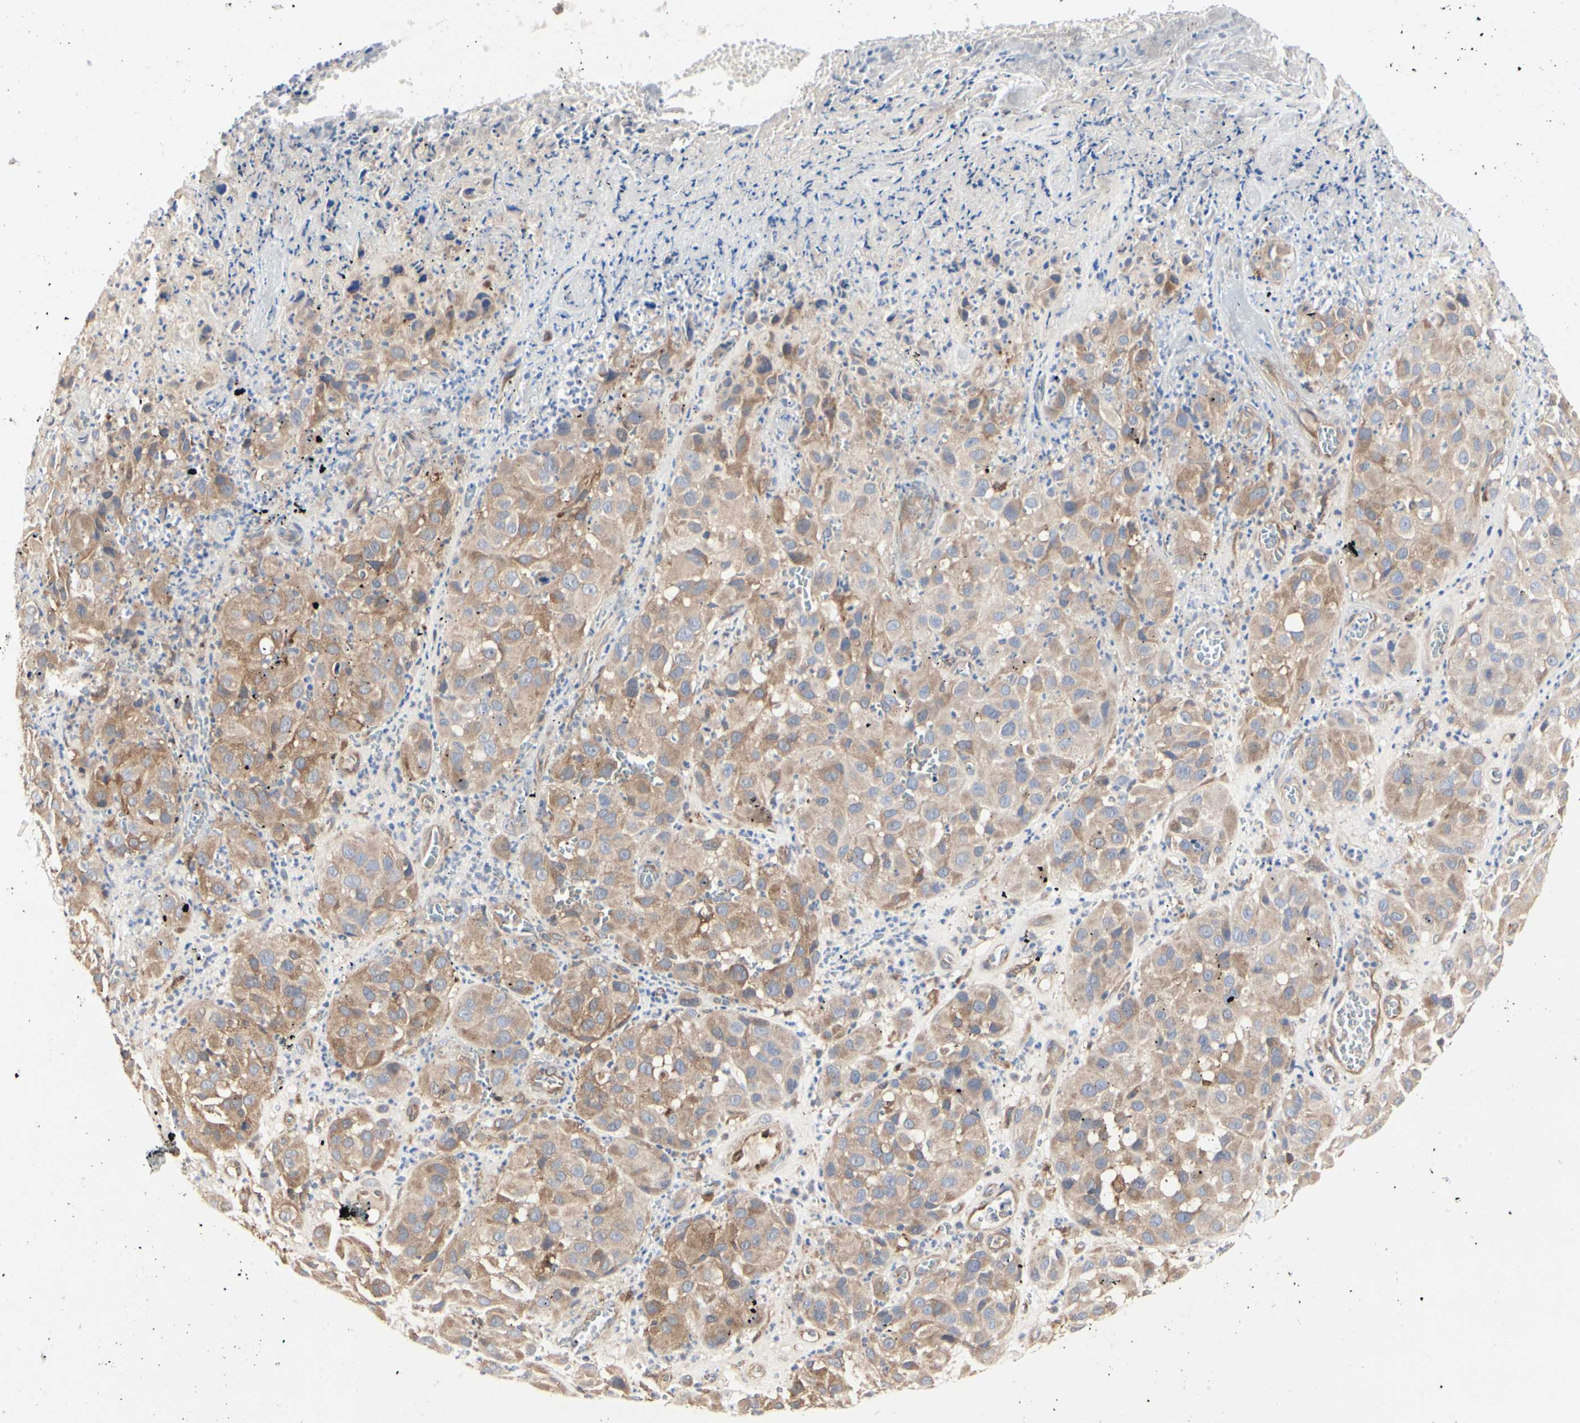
{"staining": {"intensity": "moderate", "quantity": ">75%", "location": "cytoplasmic/membranous"}, "tissue": "melanoma", "cell_type": "Tumor cells", "image_type": "cancer", "snomed": [{"axis": "morphology", "description": "Malignant melanoma, NOS"}, {"axis": "topography", "description": "Skin"}], "caption": "Malignant melanoma stained for a protein displays moderate cytoplasmic/membranous positivity in tumor cells.", "gene": "C3orf52", "patient": {"sex": "female", "age": 21}}